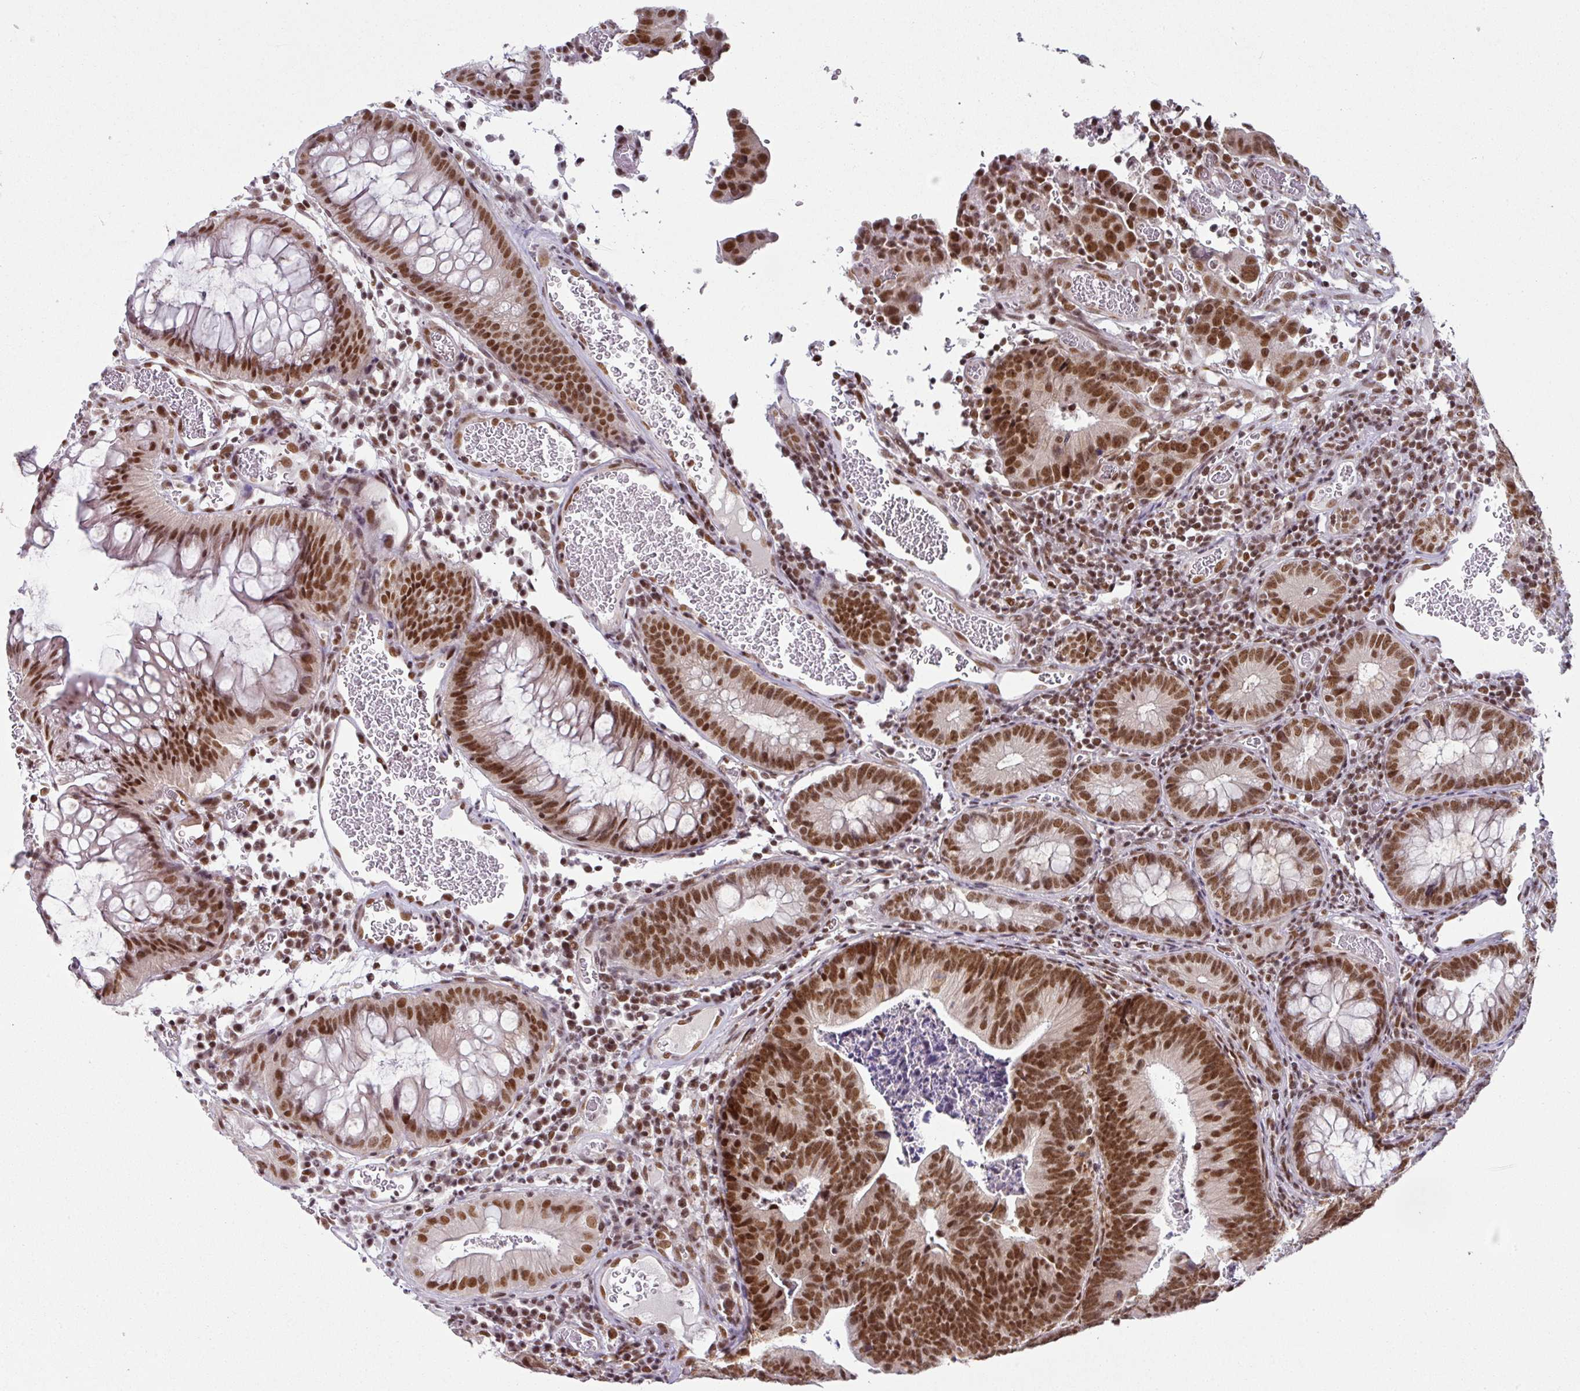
{"staining": {"intensity": "strong", "quantity": ">75%", "location": "nuclear"}, "tissue": "colorectal cancer", "cell_type": "Tumor cells", "image_type": "cancer", "snomed": [{"axis": "morphology", "description": "Adenocarcinoma, NOS"}, {"axis": "topography", "description": "Colon"}], "caption": "IHC (DAB) staining of adenocarcinoma (colorectal) exhibits strong nuclear protein positivity in about >75% of tumor cells.", "gene": "NFYA", "patient": {"sex": "female", "age": 57}}